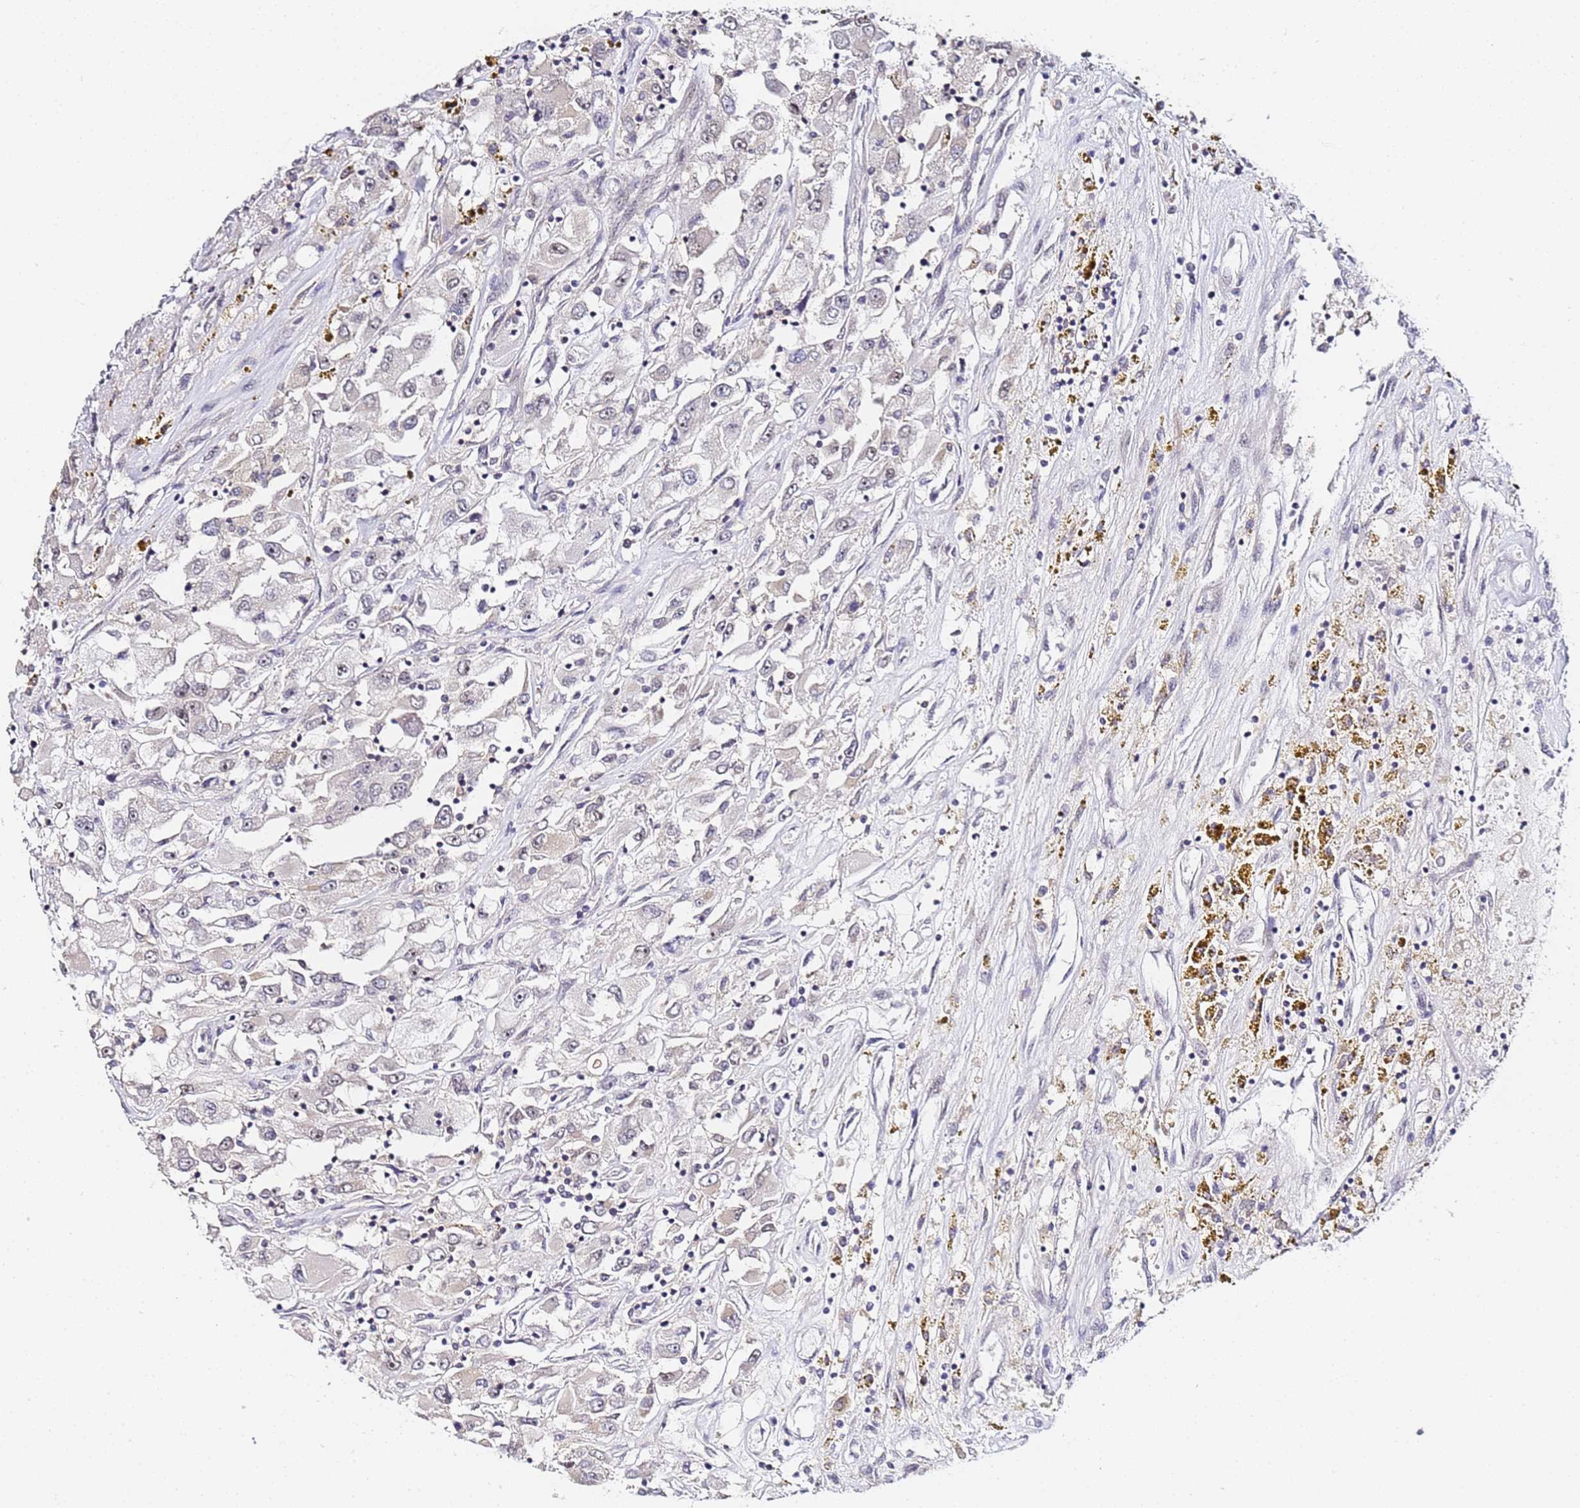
{"staining": {"intensity": "negative", "quantity": "none", "location": "none"}, "tissue": "renal cancer", "cell_type": "Tumor cells", "image_type": "cancer", "snomed": [{"axis": "morphology", "description": "Adenocarcinoma, NOS"}, {"axis": "topography", "description": "Kidney"}], "caption": "Immunohistochemistry photomicrograph of neoplastic tissue: human renal cancer (adenocarcinoma) stained with DAB shows no significant protein expression in tumor cells.", "gene": "LSM3", "patient": {"sex": "female", "age": 52}}